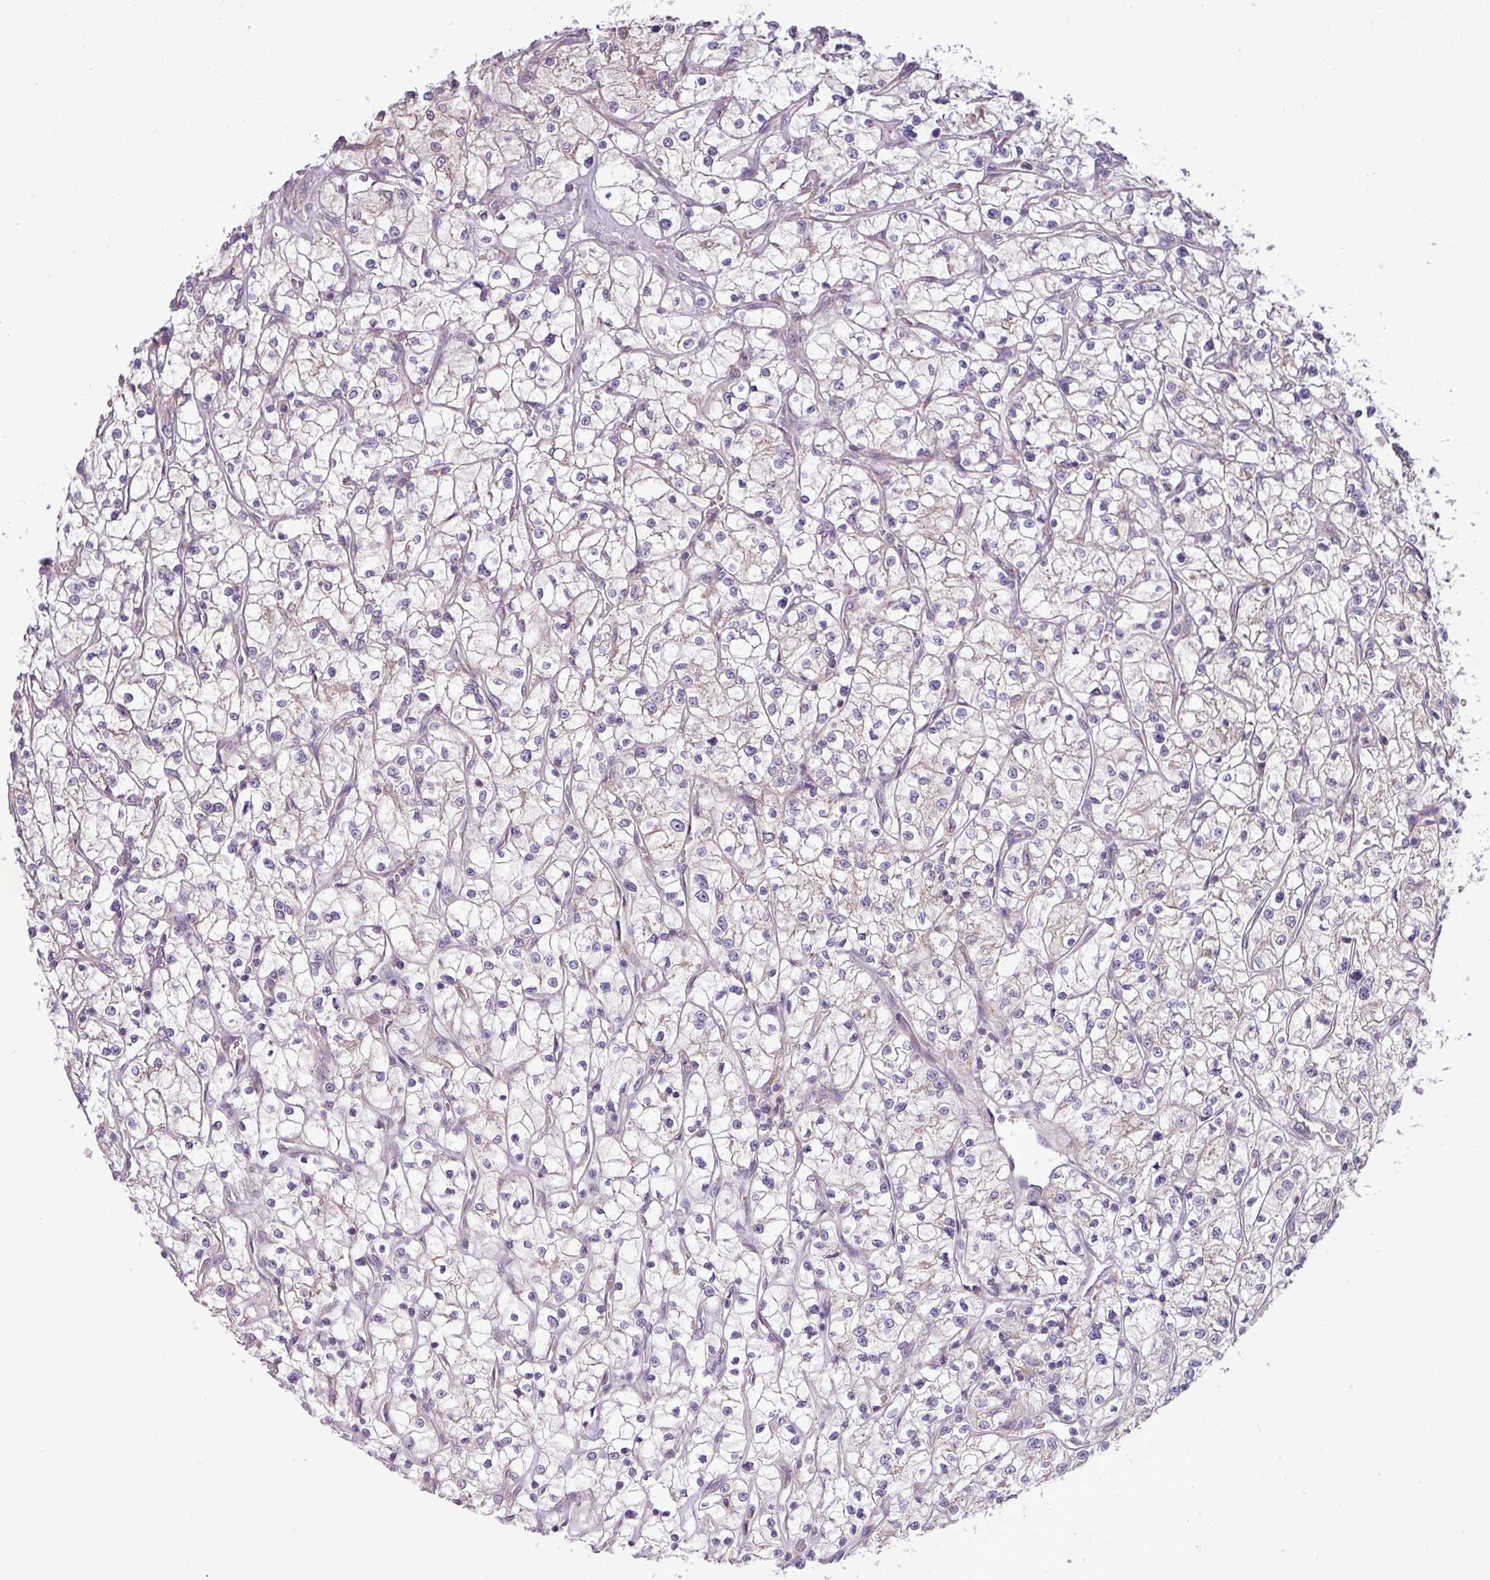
{"staining": {"intensity": "negative", "quantity": "none", "location": "none"}, "tissue": "renal cancer", "cell_type": "Tumor cells", "image_type": "cancer", "snomed": [{"axis": "morphology", "description": "Adenocarcinoma, NOS"}, {"axis": "topography", "description": "Kidney"}], "caption": "Tumor cells are negative for brown protein staining in renal cancer. (Stains: DAB IHC with hematoxylin counter stain, Microscopy: brightfield microscopy at high magnification).", "gene": "VTI1A", "patient": {"sex": "female", "age": 64}}